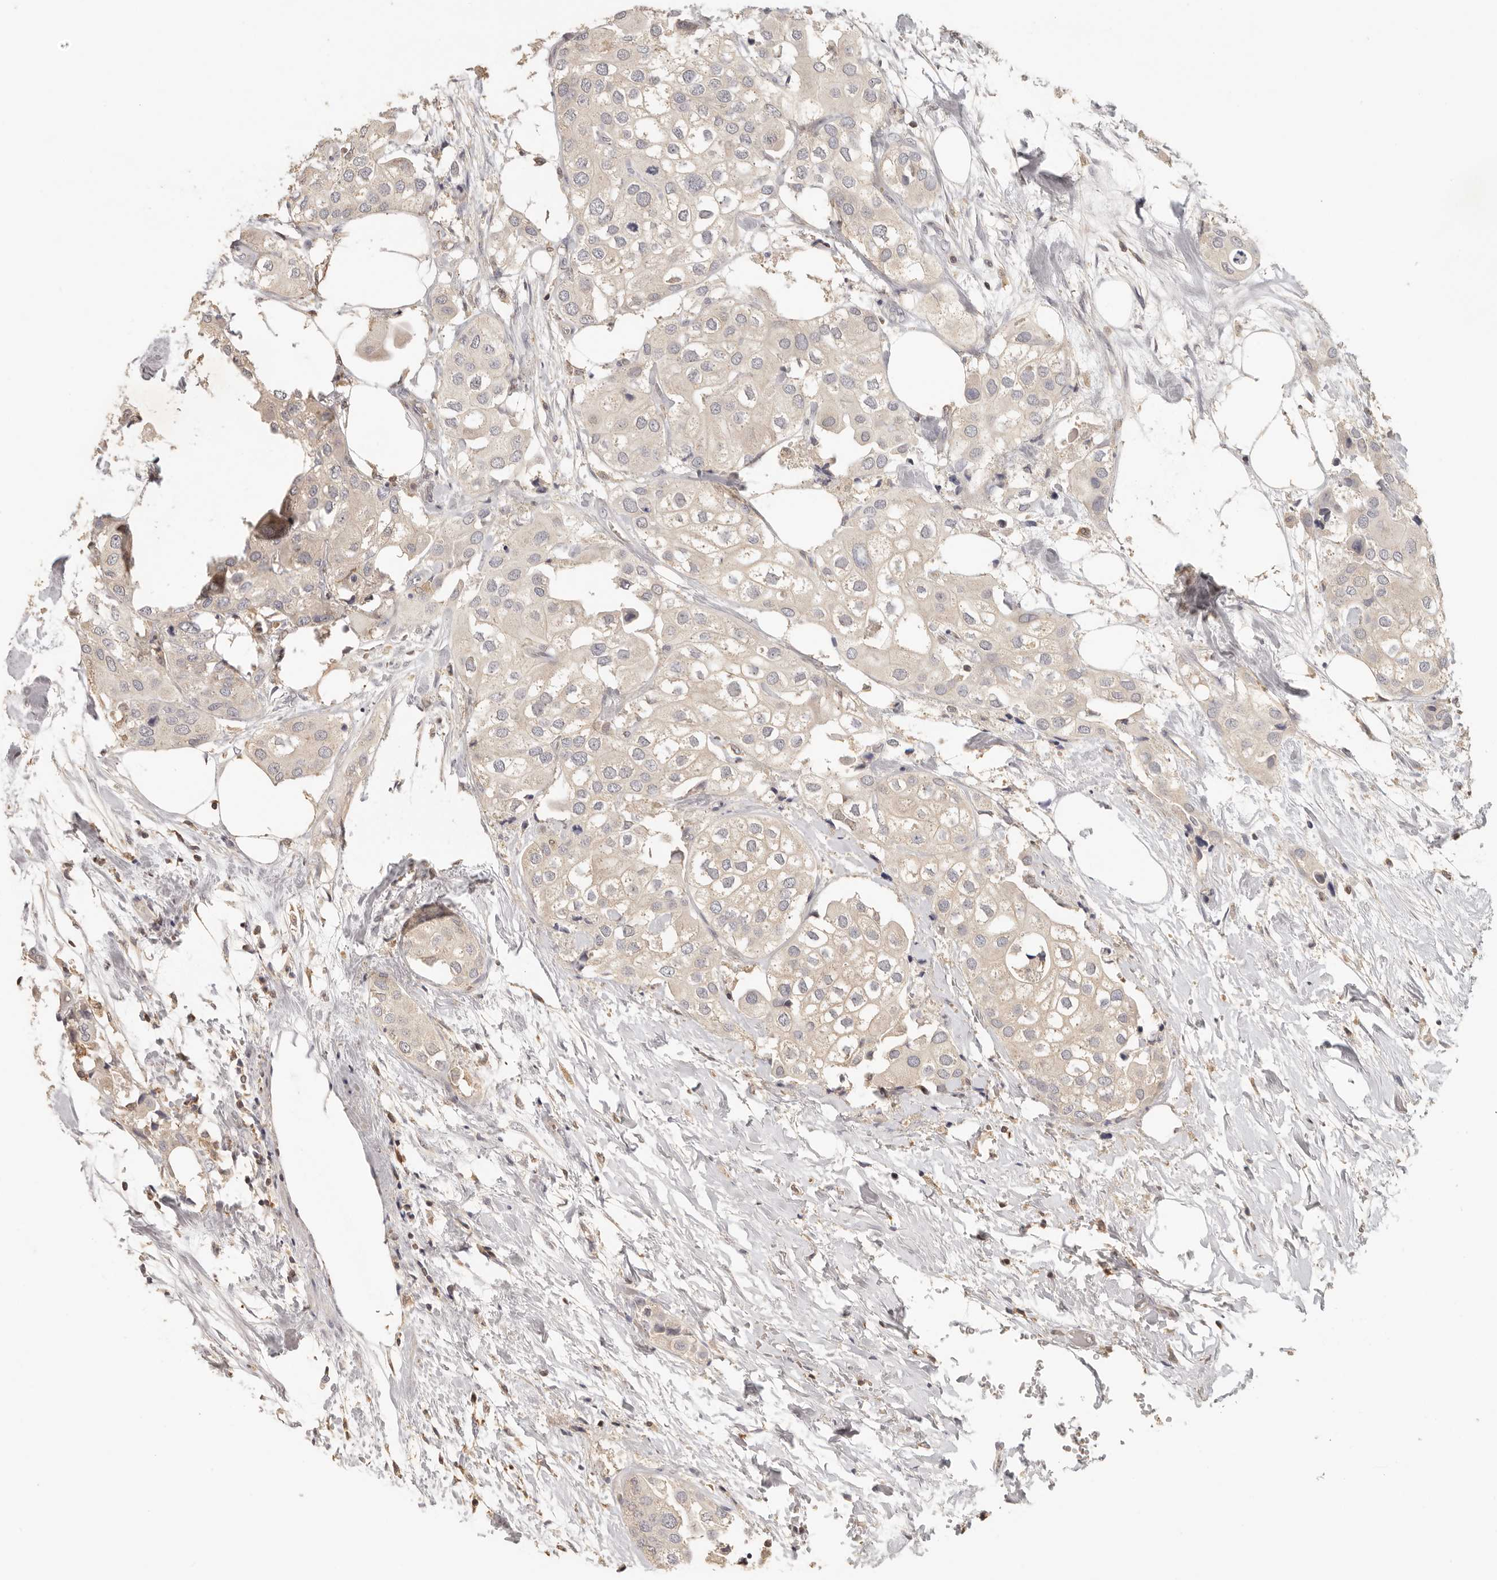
{"staining": {"intensity": "negative", "quantity": "none", "location": "none"}, "tissue": "urothelial cancer", "cell_type": "Tumor cells", "image_type": "cancer", "snomed": [{"axis": "morphology", "description": "Urothelial carcinoma, High grade"}, {"axis": "topography", "description": "Urinary bladder"}], "caption": "Tumor cells show no significant staining in high-grade urothelial carcinoma.", "gene": "CSK", "patient": {"sex": "male", "age": 64}}